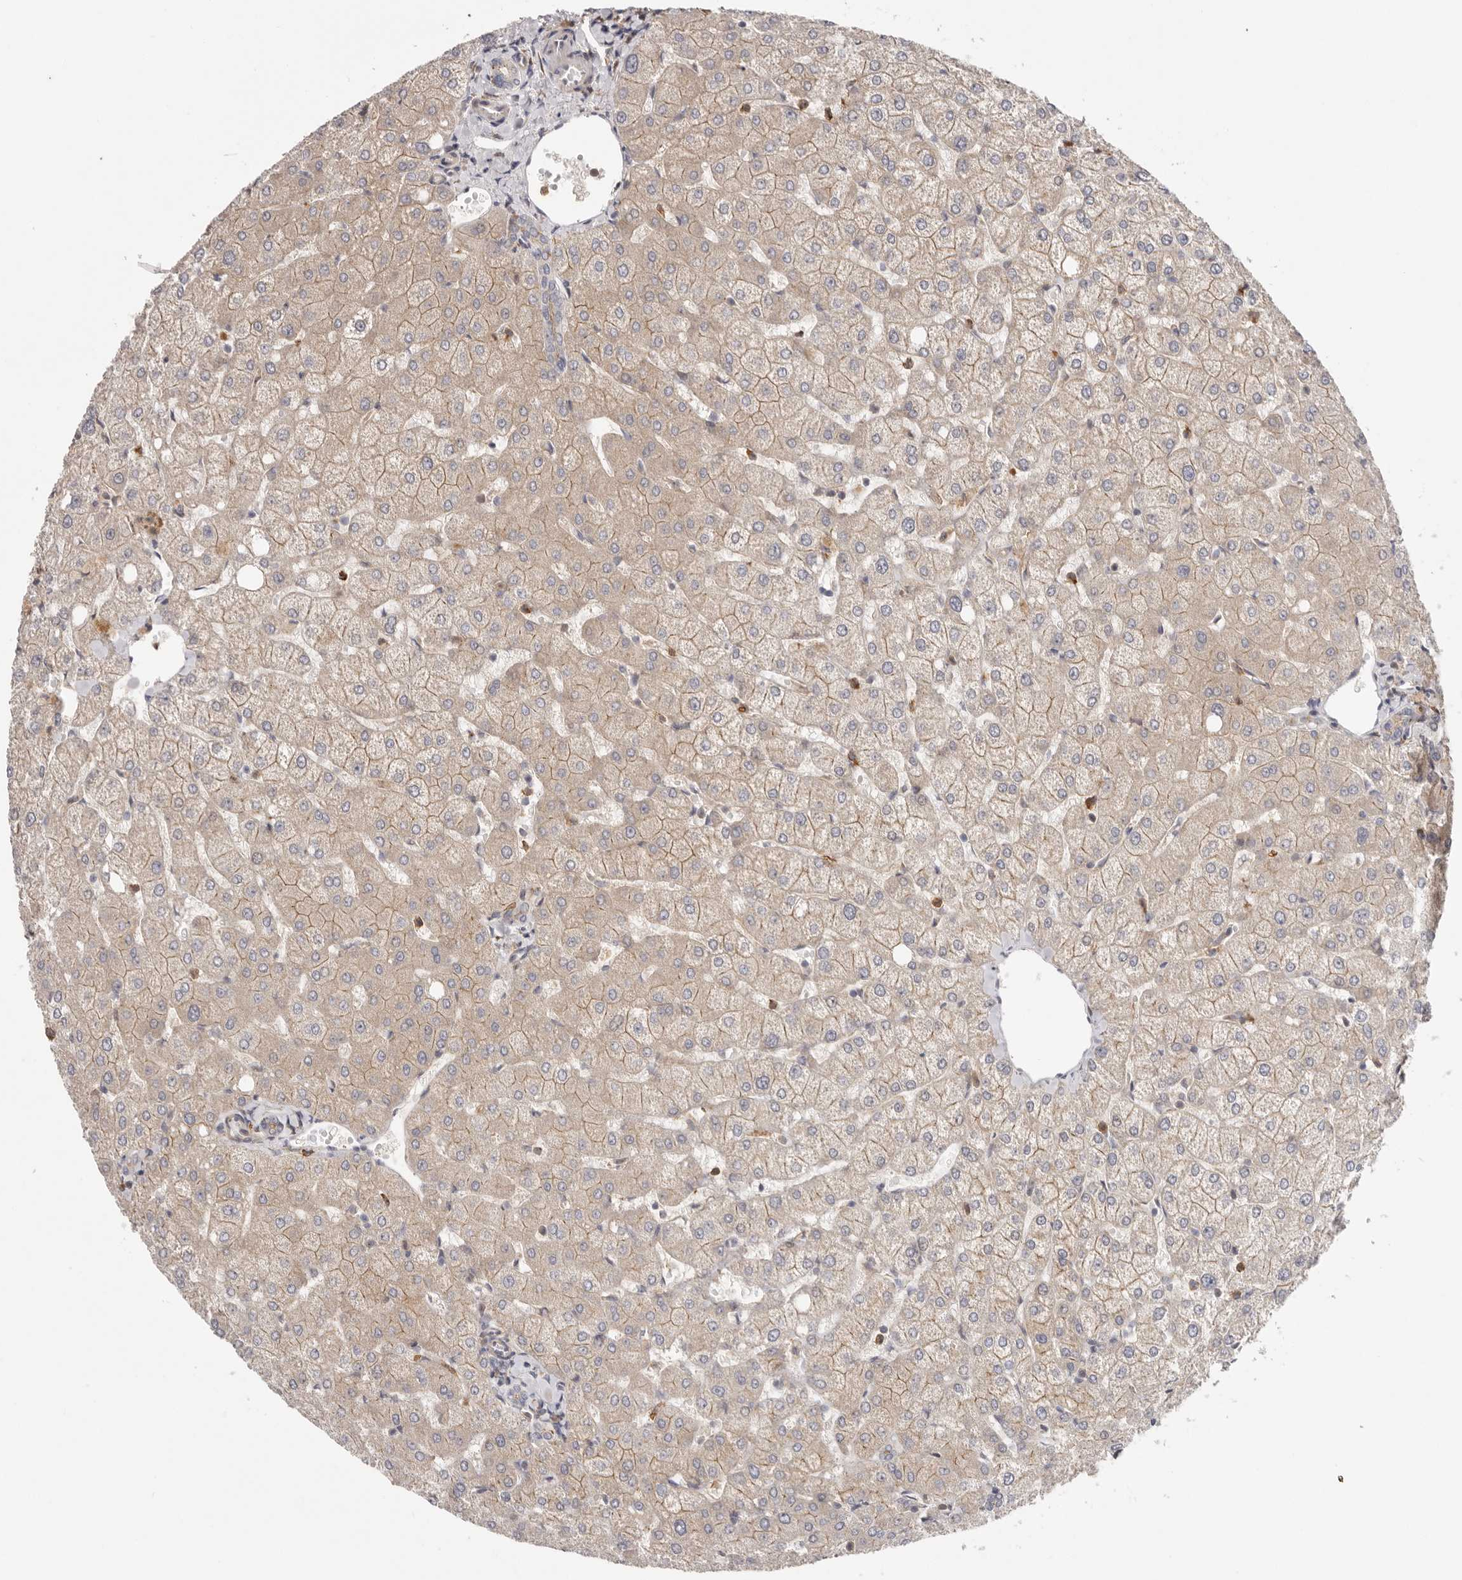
{"staining": {"intensity": "weak", "quantity": "<25%", "location": "cytoplasmic/membranous"}, "tissue": "liver", "cell_type": "Cholangiocytes", "image_type": "normal", "snomed": [{"axis": "morphology", "description": "Normal tissue, NOS"}, {"axis": "topography", "description": "Liver"}], "caption": "An image of human liver is negative for staining in cholangiocytes. Brightfield microscopy of immunohistochemistry (IHC) stained with DAB (brown) and hematoxylin (blue), captured at high magnification.", "gene": "MSRB2", "patient": {"sex": "female", "age": 54}}